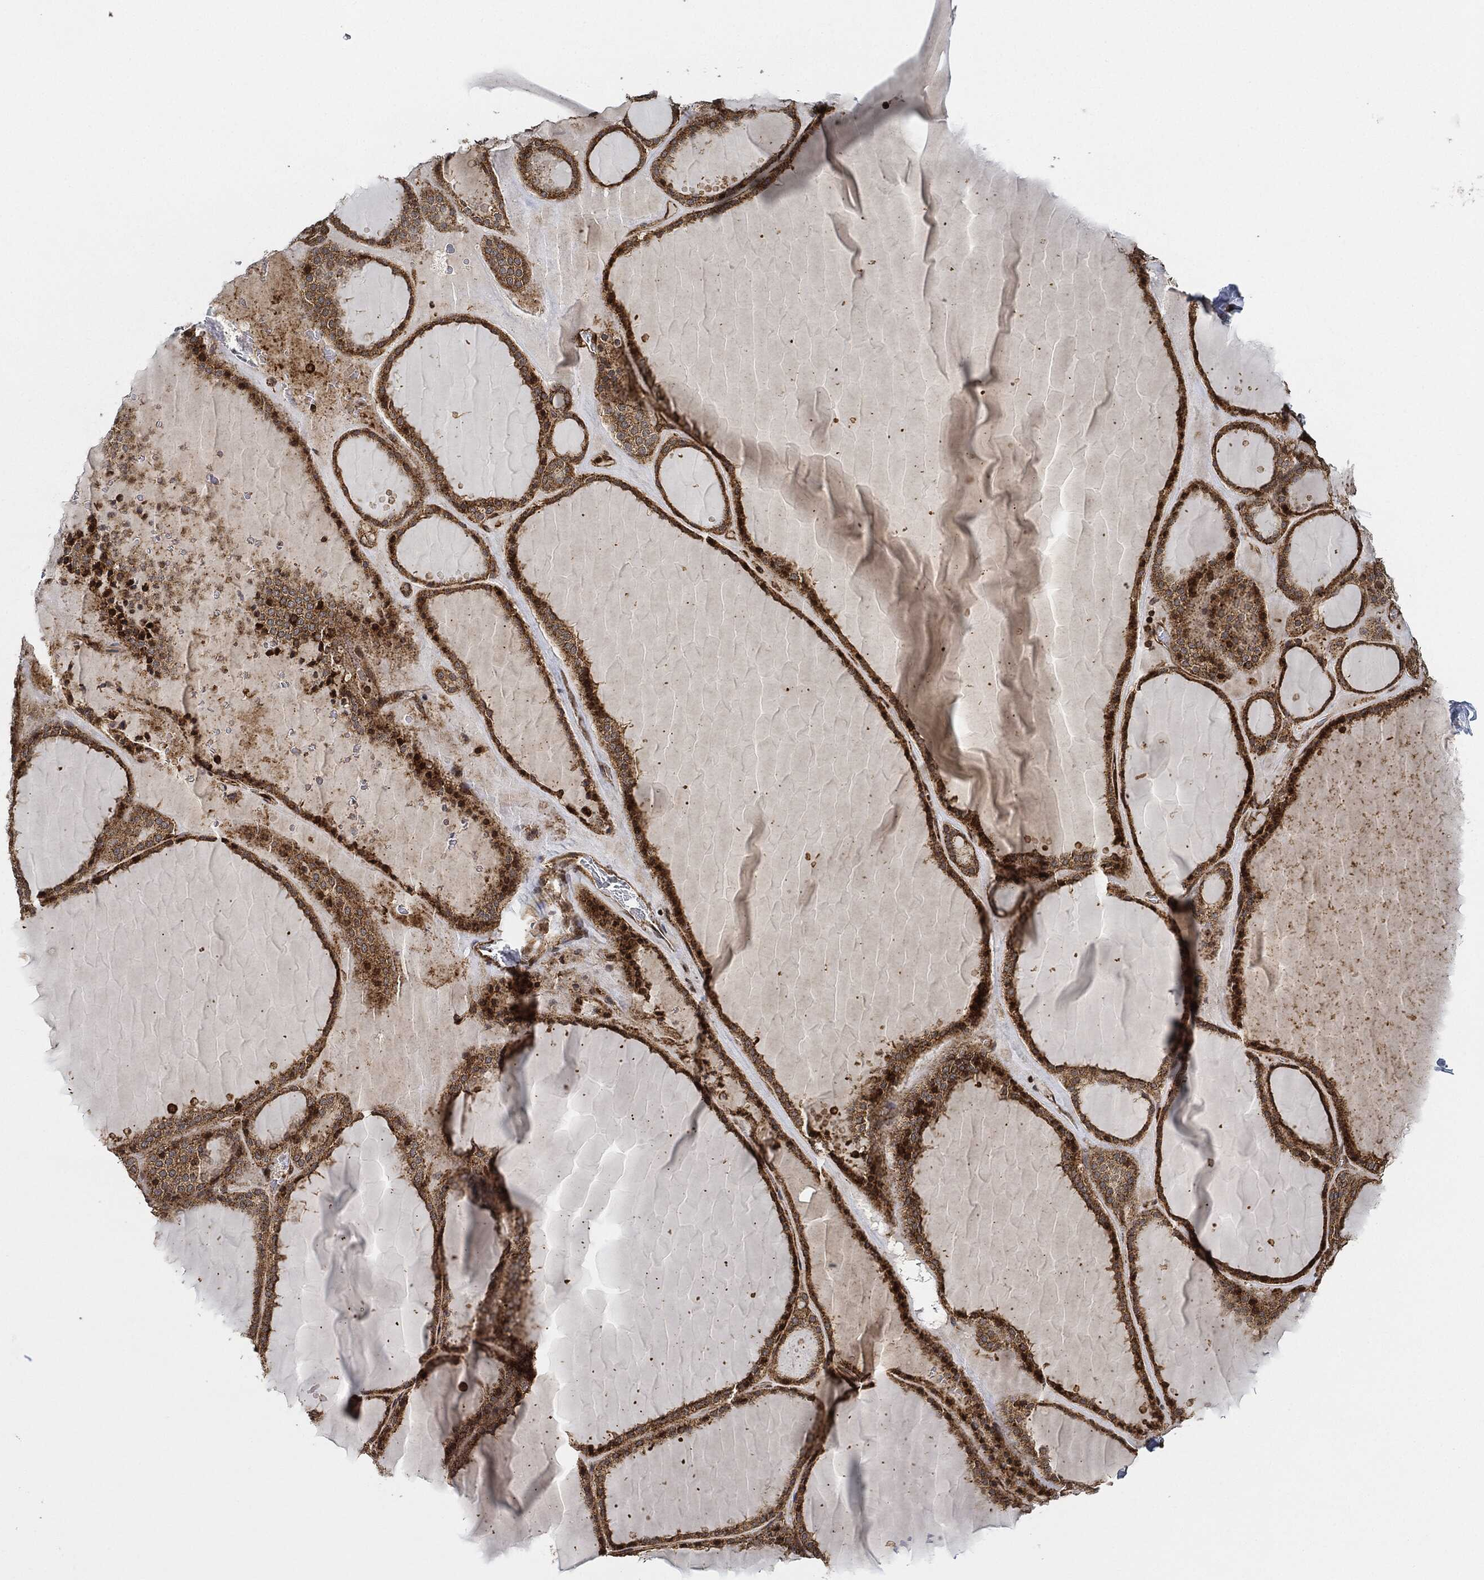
{"staining": {"intensity": "strong", "quantity": ">75%", "location": "cytoplasmic/membranous"}, "tissue": "thyroid gland", "cell_type": "Glandular cells", "image_type": "normal", "snomed": [{"axis": "morphology", "description": "Normal tissue, NOS"}, {"axis": "topography", "description": "Thyroid gland"}], "caption": "An image of human thyroid gland stained for a protein demonstrates strong cytoplasmic/membranous brown staining in glandular cells. The staining is performed using DAB brown chromogen to label protein expression. The nuclei are counter-stained blue using hematoxylin.", "gene": "MAP3K3", "patient": {"sex": "male", "age": 63}}